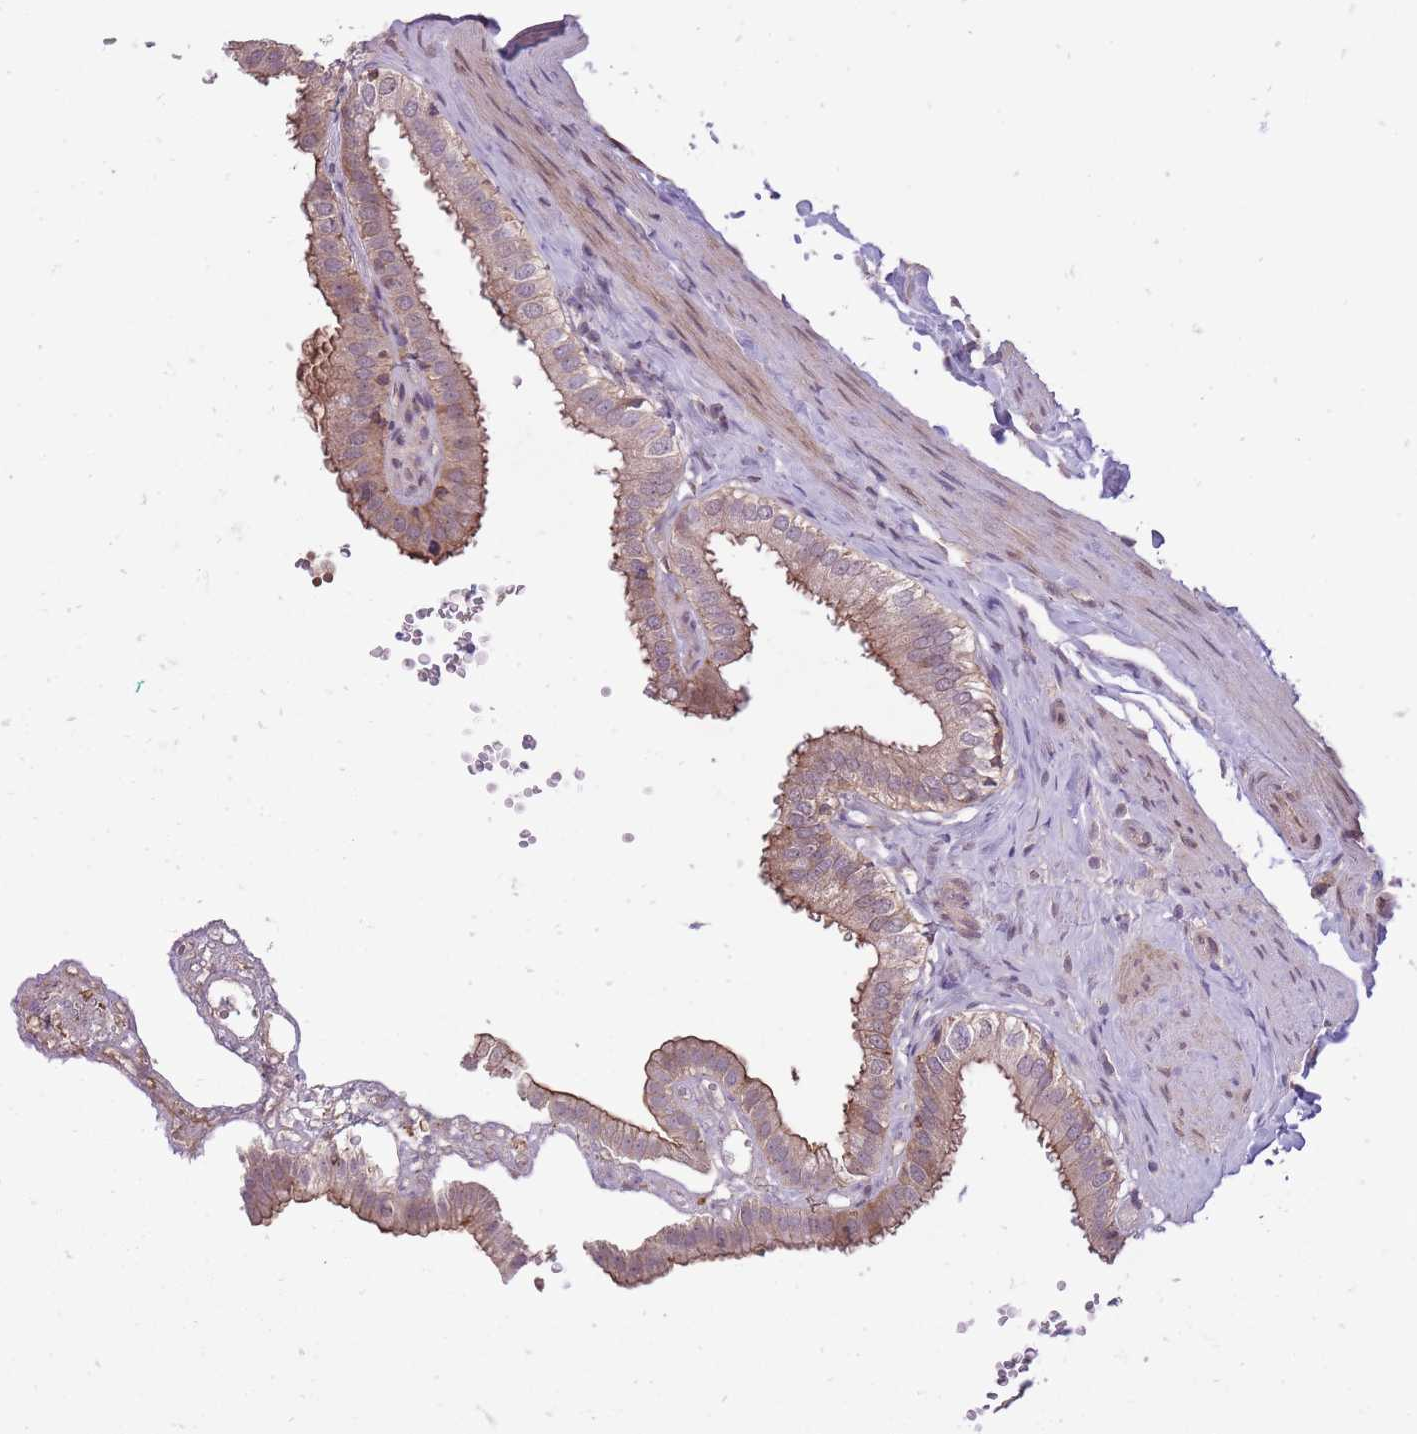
{"staining": {"intensity": "moderate", "quantity": ">75%", "location": "cytoplasmic/membranous,nuclear"}, "tissue": "gallbladder", "cell_type": "Glandular cells", "image_type": "normal", "snomed": [{"axis": "morphology", "description": "Normal tissue, NOS"}, {"axis": "topography", "description": "Gallbladder"}], "caption": "A histopathology image of gallbladder stained for a protein displays moderate cytoplasmic/membranous,nuclear brown staining in glandular cells. (DAB IHC, brown staining for protein, blue staining for nuclei).", "gene": "TET3", "patient": {"sex": "female", "age": 61}}